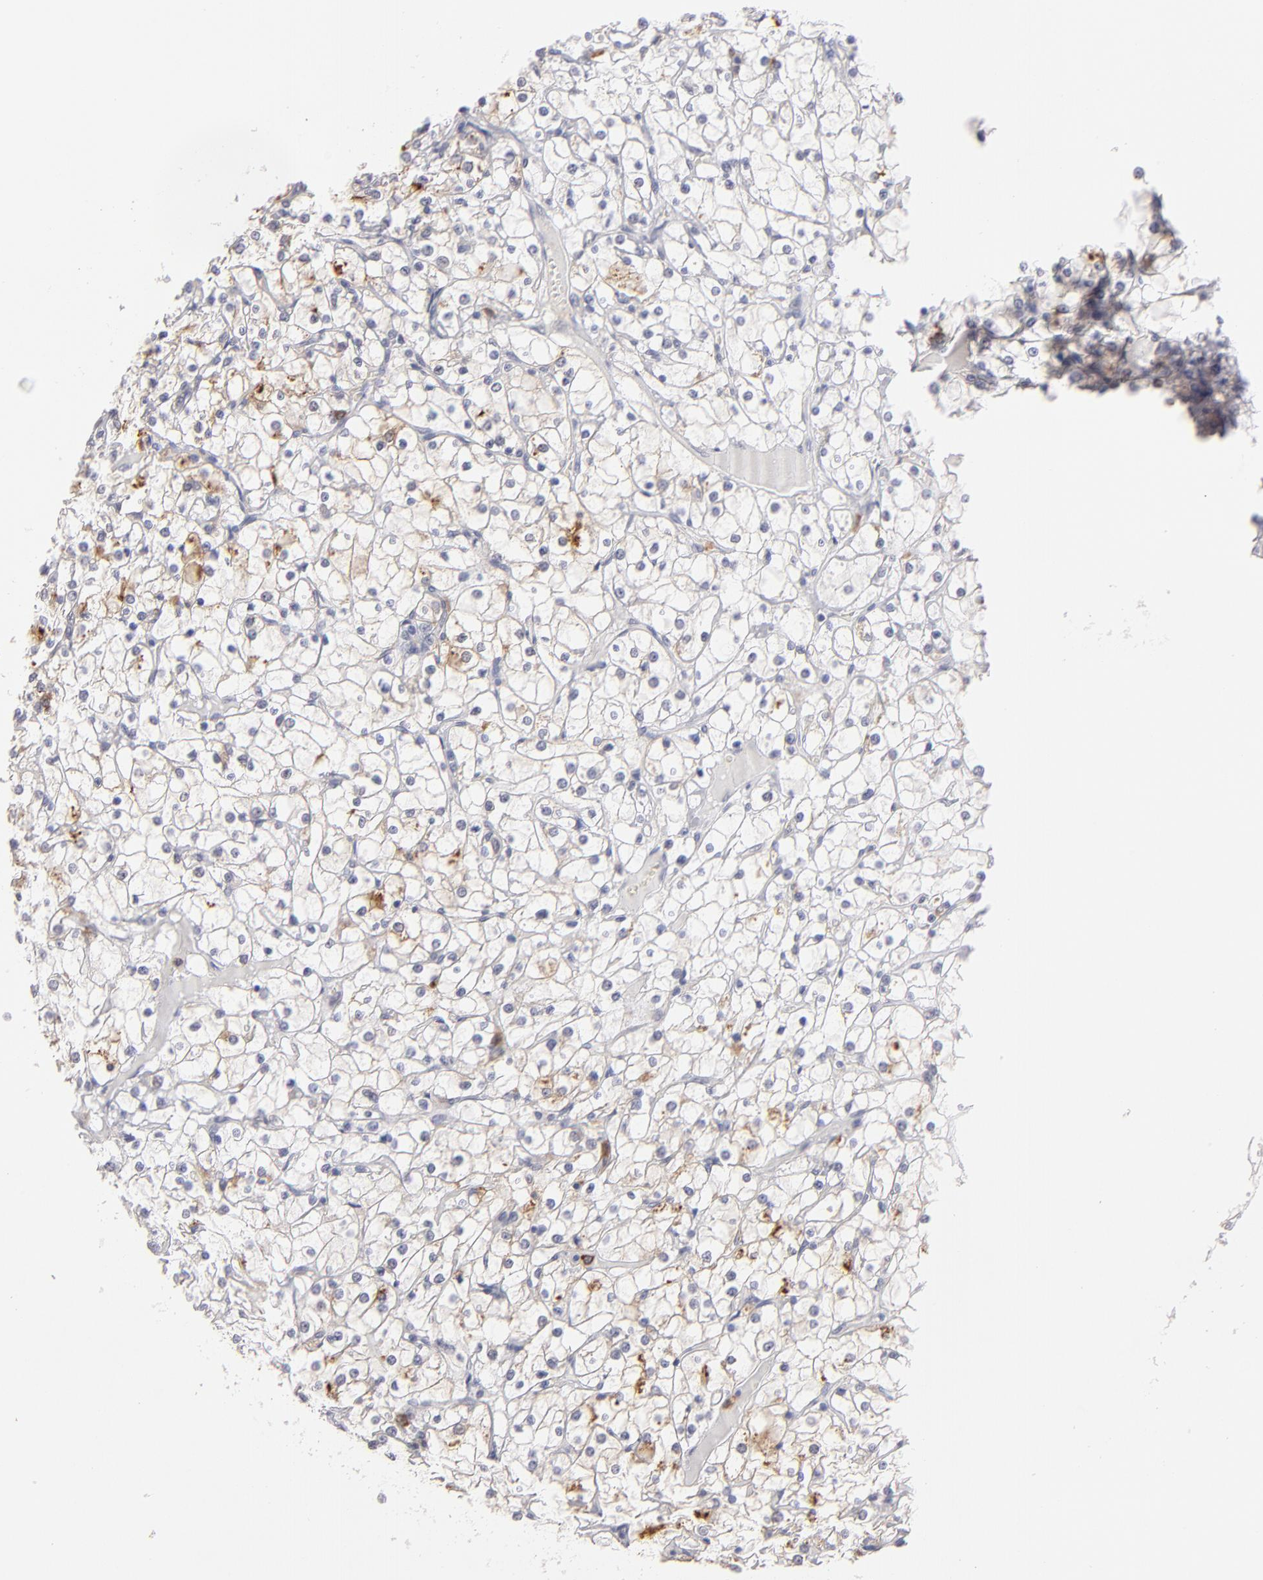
{"staining": {"intensity": "negative", "quantity": "none", "location": "none"}, "tissue": "renal cancer", "cell_type": "Tumor cells", "image_type": "cancer", "snomed": [{"axis": "morphology", "description": "Adenocarcinoma, NOS"}, {"axis": "topography", "description": "Kidney"}], "caption": "Tumor cells show no significant expression in renal cancer.", "gene": "MGAM", "patient": {"sex": "female", "age": 73}}